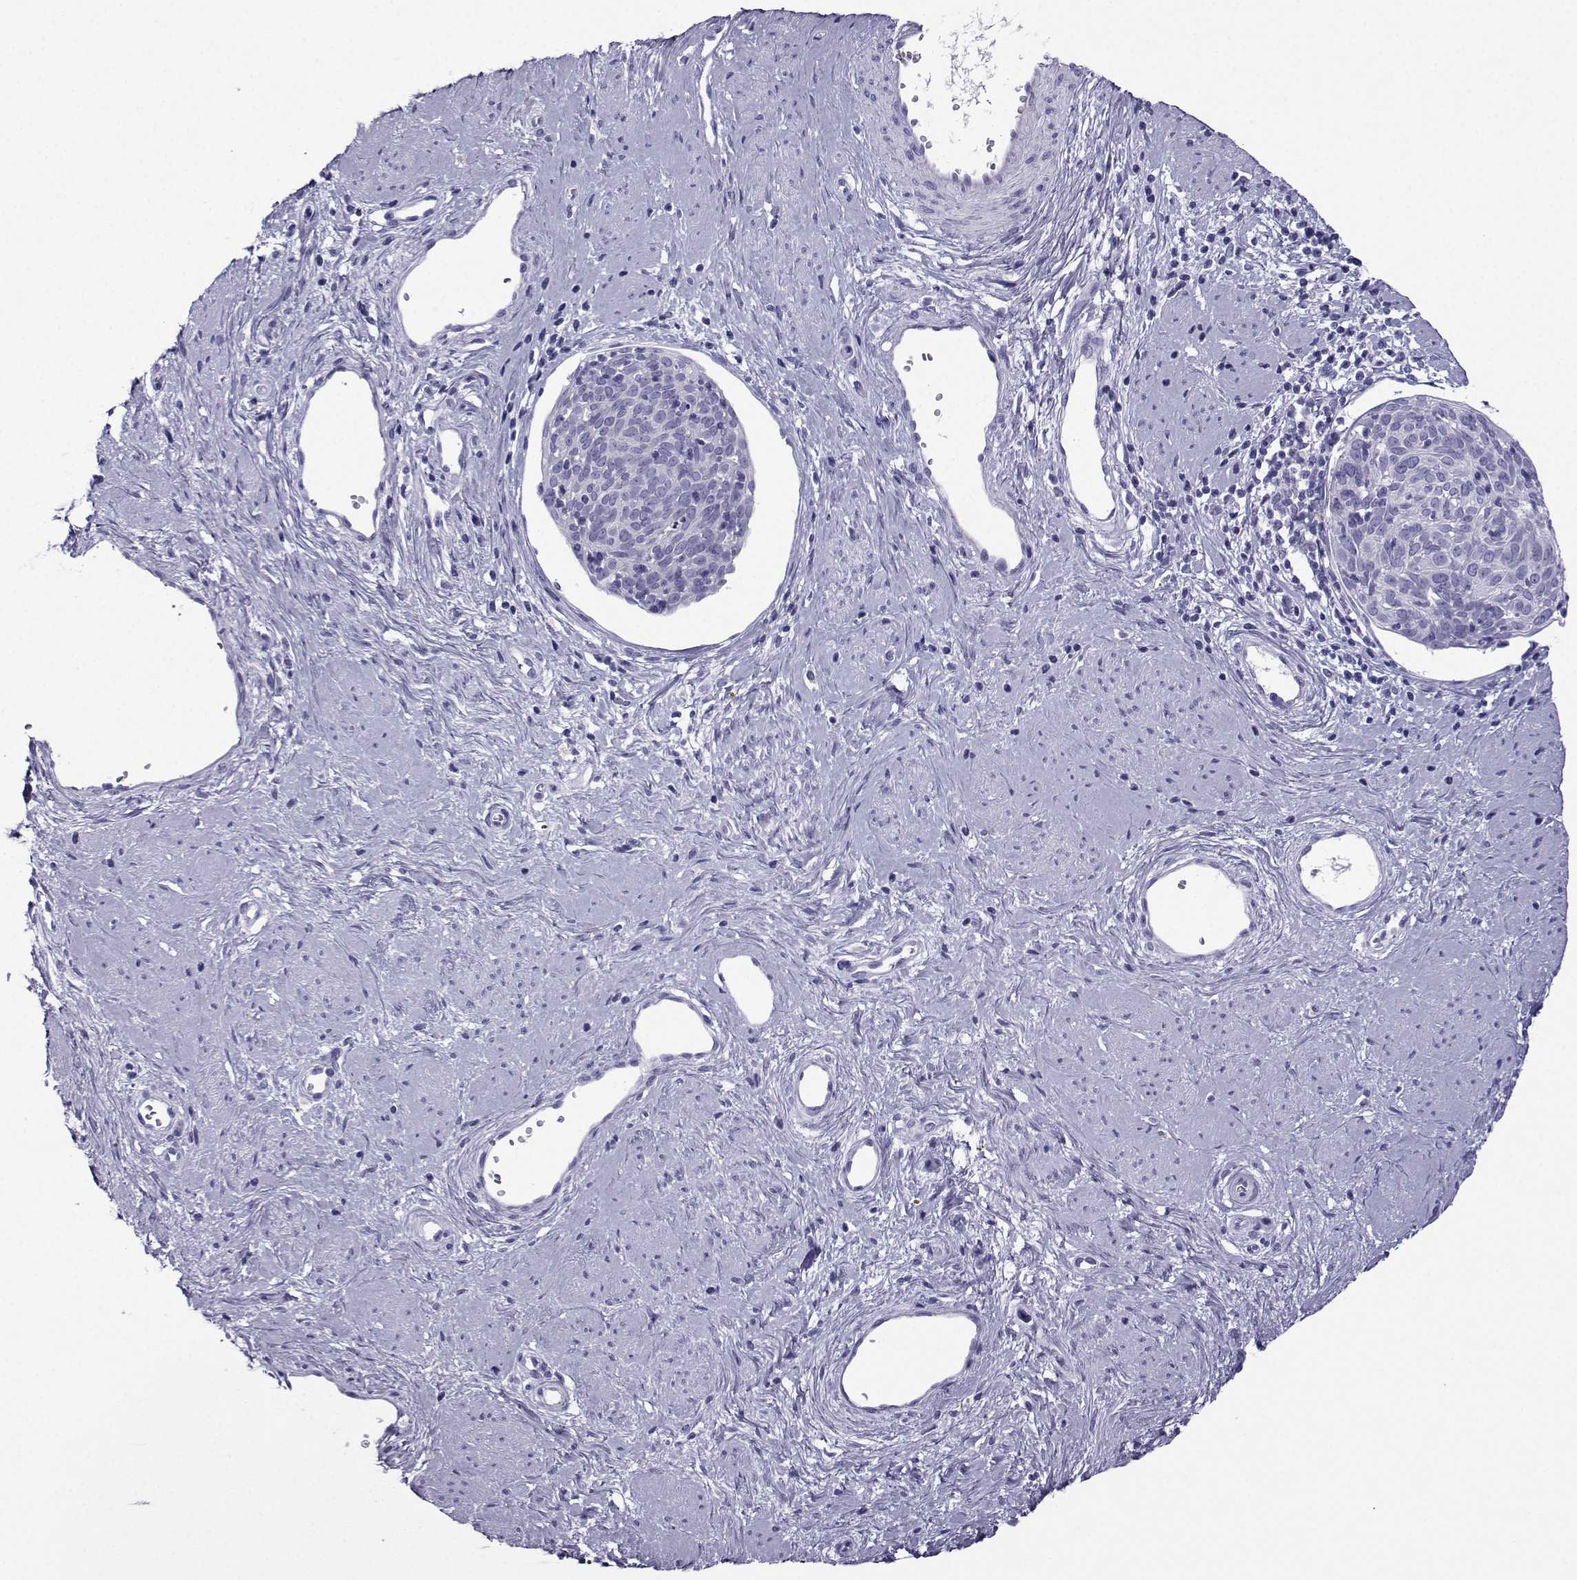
{"staining": {"intensity": "negative", "quantity": "none", "location": "none"}, "tissue": "cervical cancer", "cell_type": "Tumor cells", "image_type": "cancer", "snomed": [{"axis": "morphology", "description": "Squamous cell carcinoma, NOS"}, {"axis": "topography", "description": "Cervix"}], "caption": "This is a photomicrograph of IHC staining of squamous cell carcinoma (cervical), which shows no expression in tumor cells.", "gene": "CRYBB1", "patient": {"sex": "female", "age": 39}}